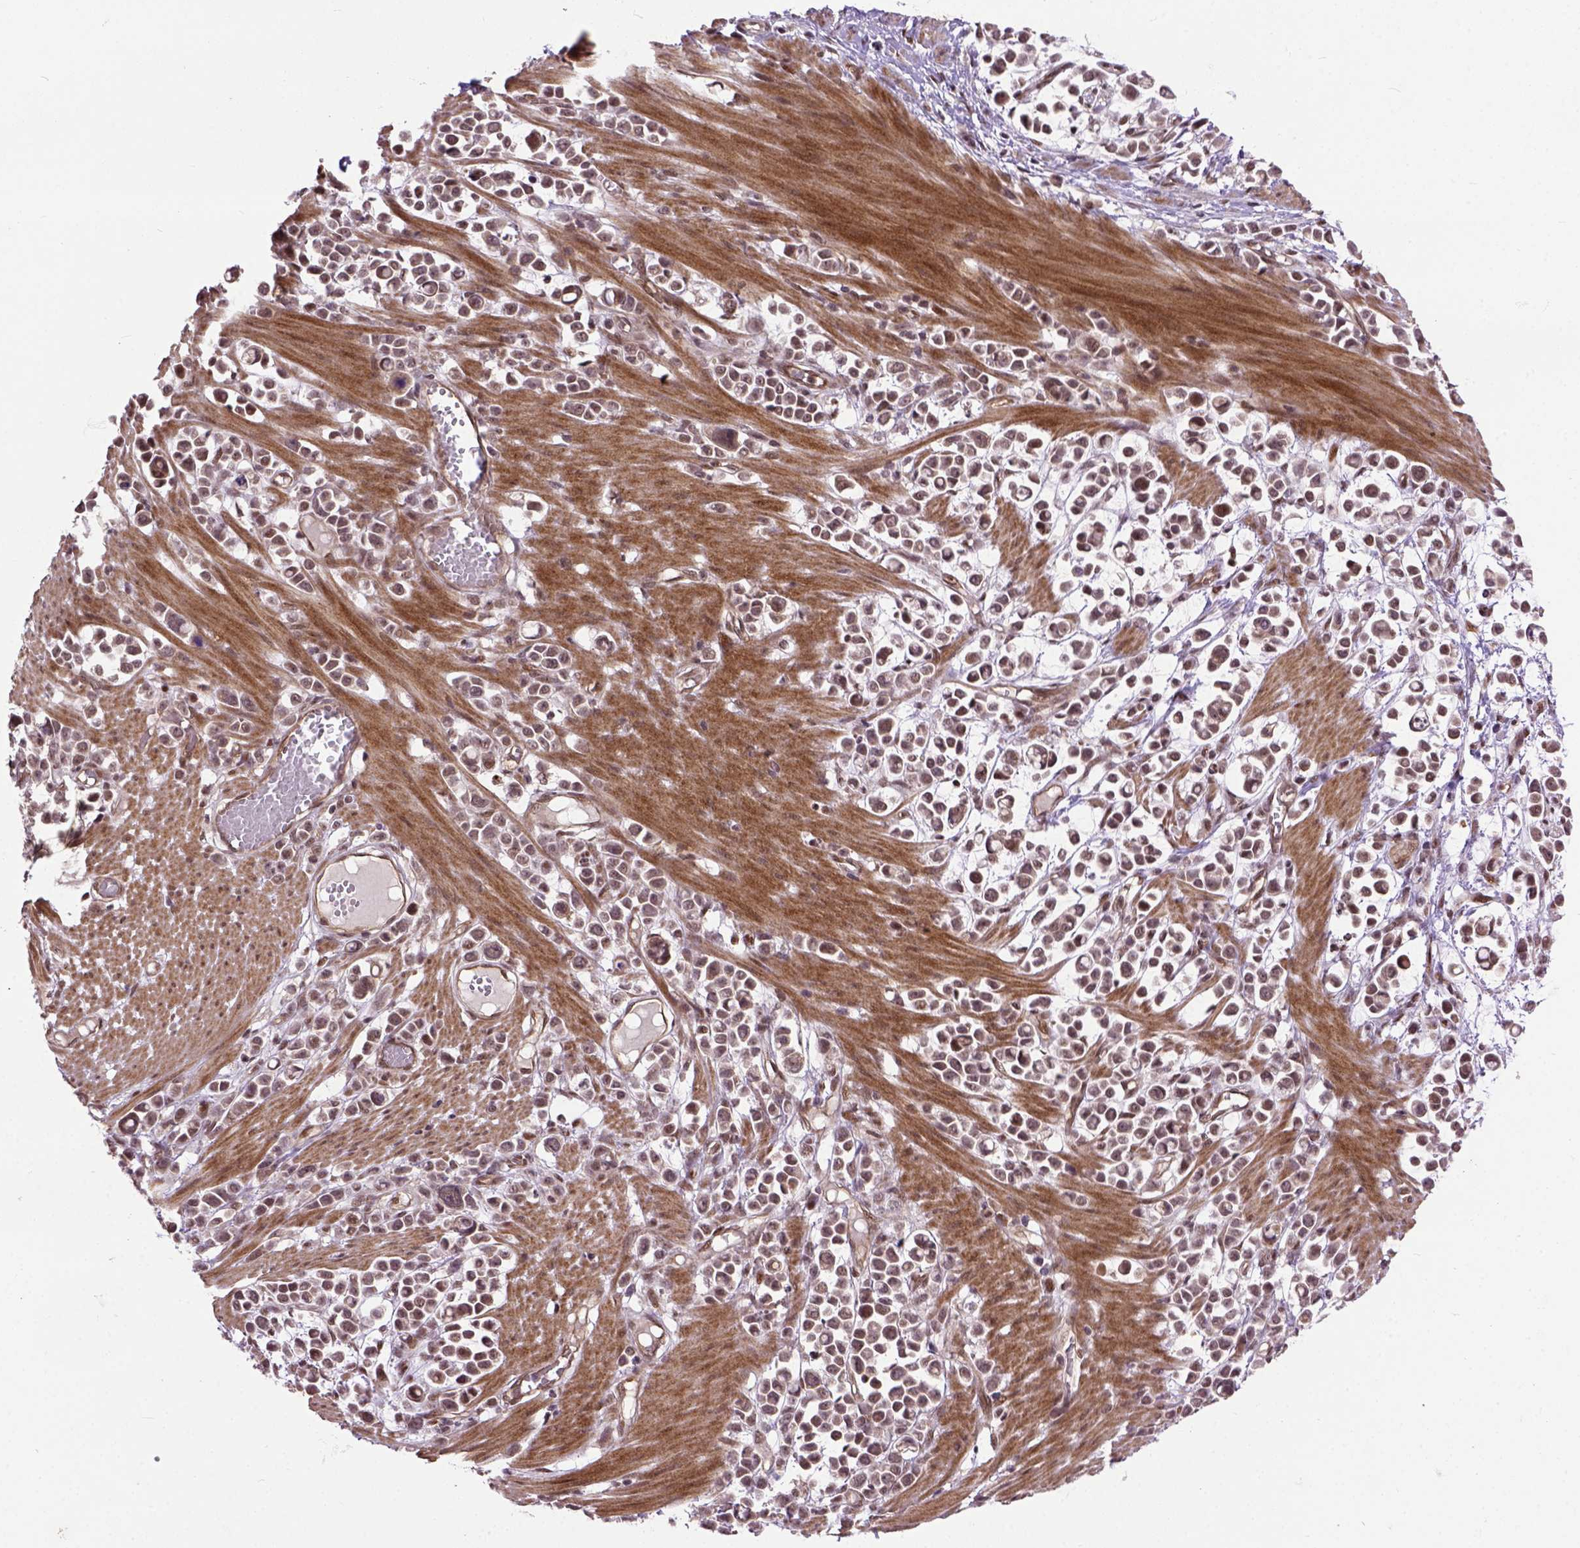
{"staining": {"intensity": "weak", "quantity": "25%-75%", "location": "nuclear"}, "tissue": "stomach cancer", "cell_type": "Tumor cells", "image_type": "cancer", "snomed": [{"axis": "morphology", "description": "Adenocarcinoma, NOS"}, {"axis": "topography", "description": "Stomach"}], "caption": "Approximately 25%-75% of tumor cells in human stomach cancer display weak nuclear protein expression as visualized by brown immunohistochemical staining.", "gene": "ZNF630", "patient": {"sex": "male", "age": 82}}